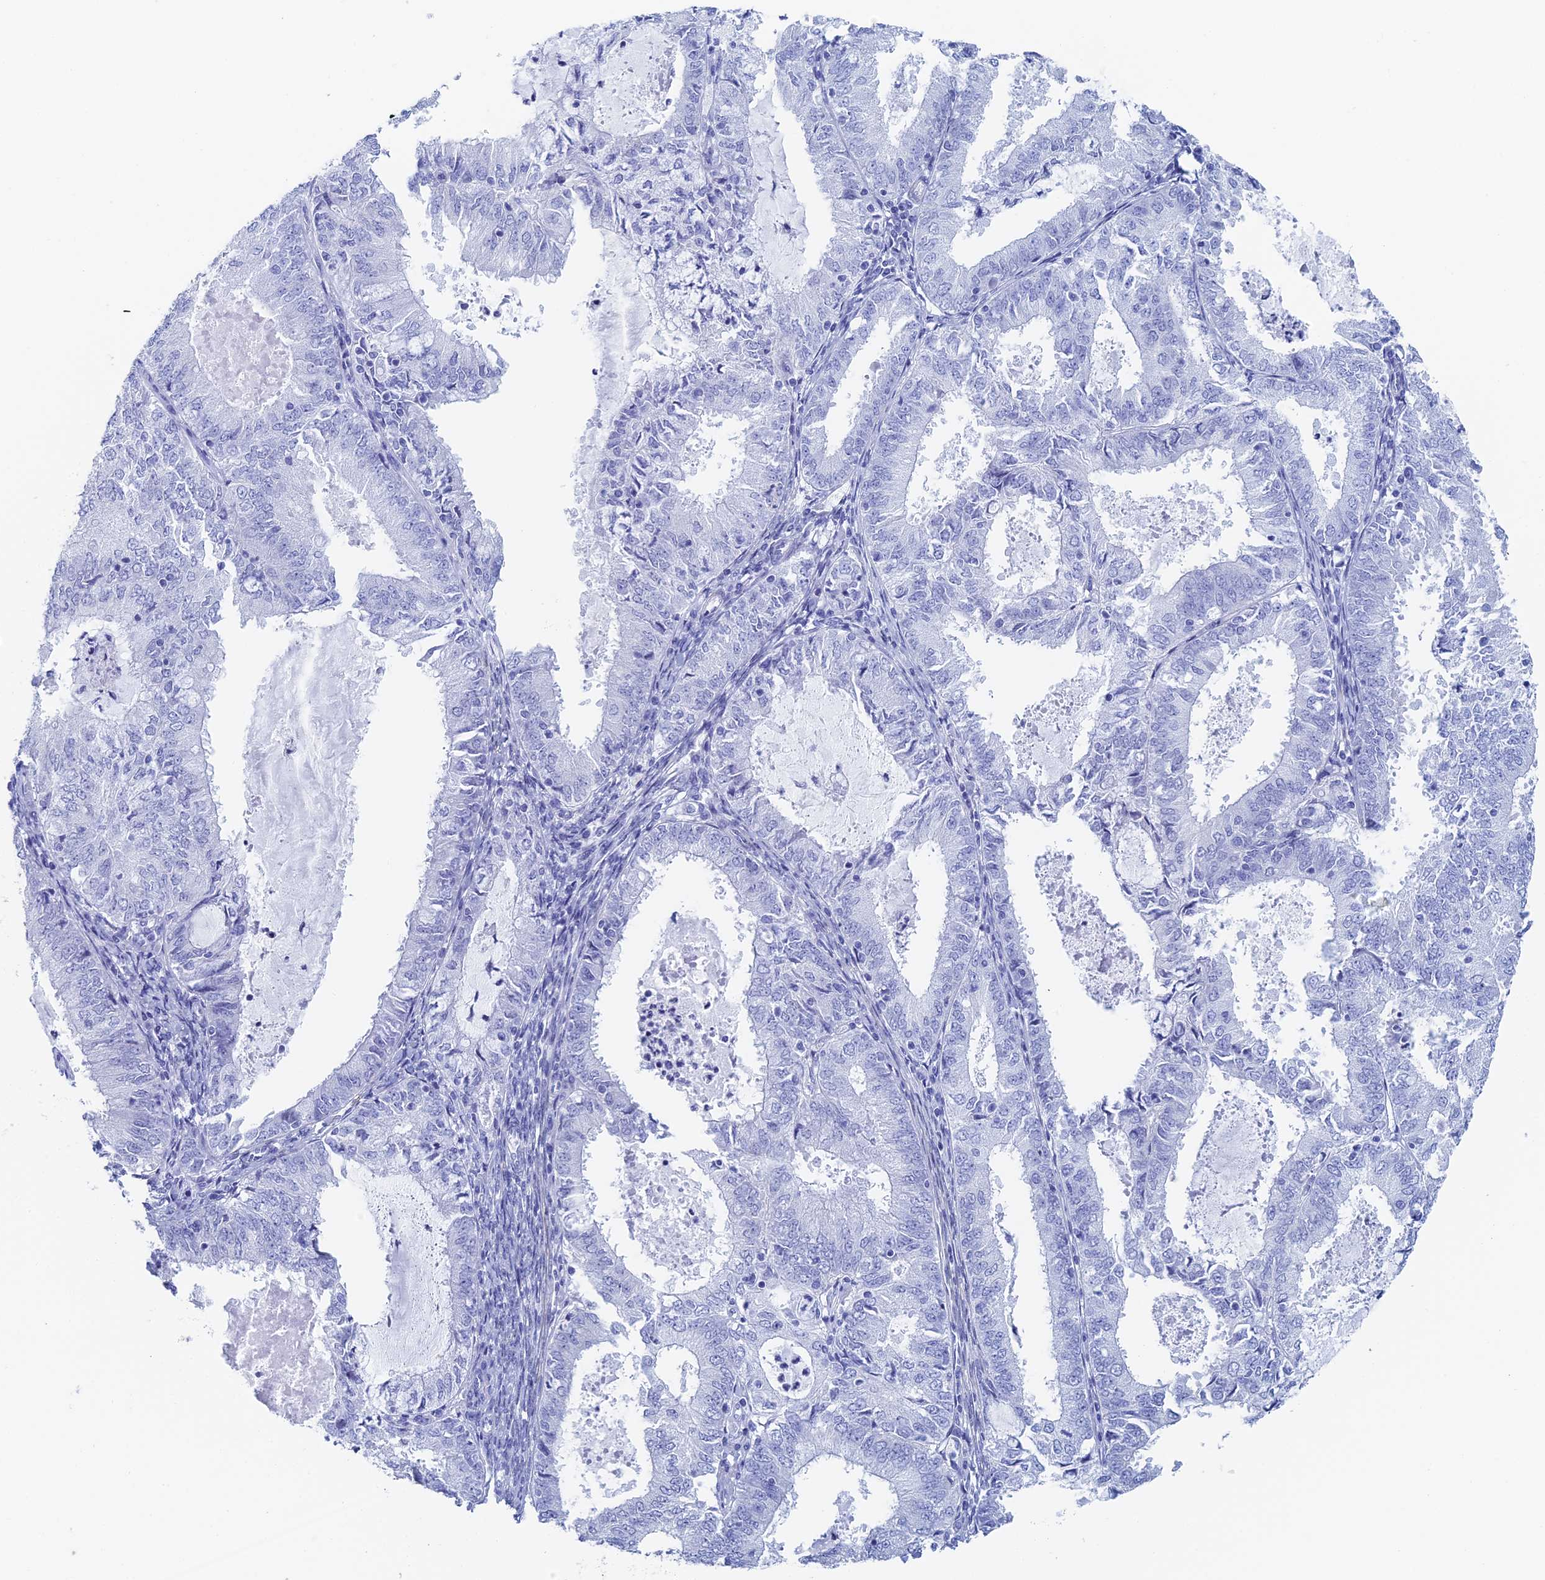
{"staining": {"intensity": "negative", "quantity": "none", "location": "none"}, "tissue": "endometrial cancer", "cell_type": "Tumor cells", "image_type": "cancer", "snomed": [{"axis": "morphology", "description": "Adenocarcinoma, NOS"}, {"axis": "topography", "description": "Endometrium"}], "caption": "Immunohistochemical staining of endometrial adenocarcinoma exhibits no significant expression in tumor cells. (DAB (3,3'-diaminobenzidine) immunohistochemistry visualized using brightfield microscopy, high magnification).", "gene": "KCNK18", "patient": {"sex": "female", "age": 57}}